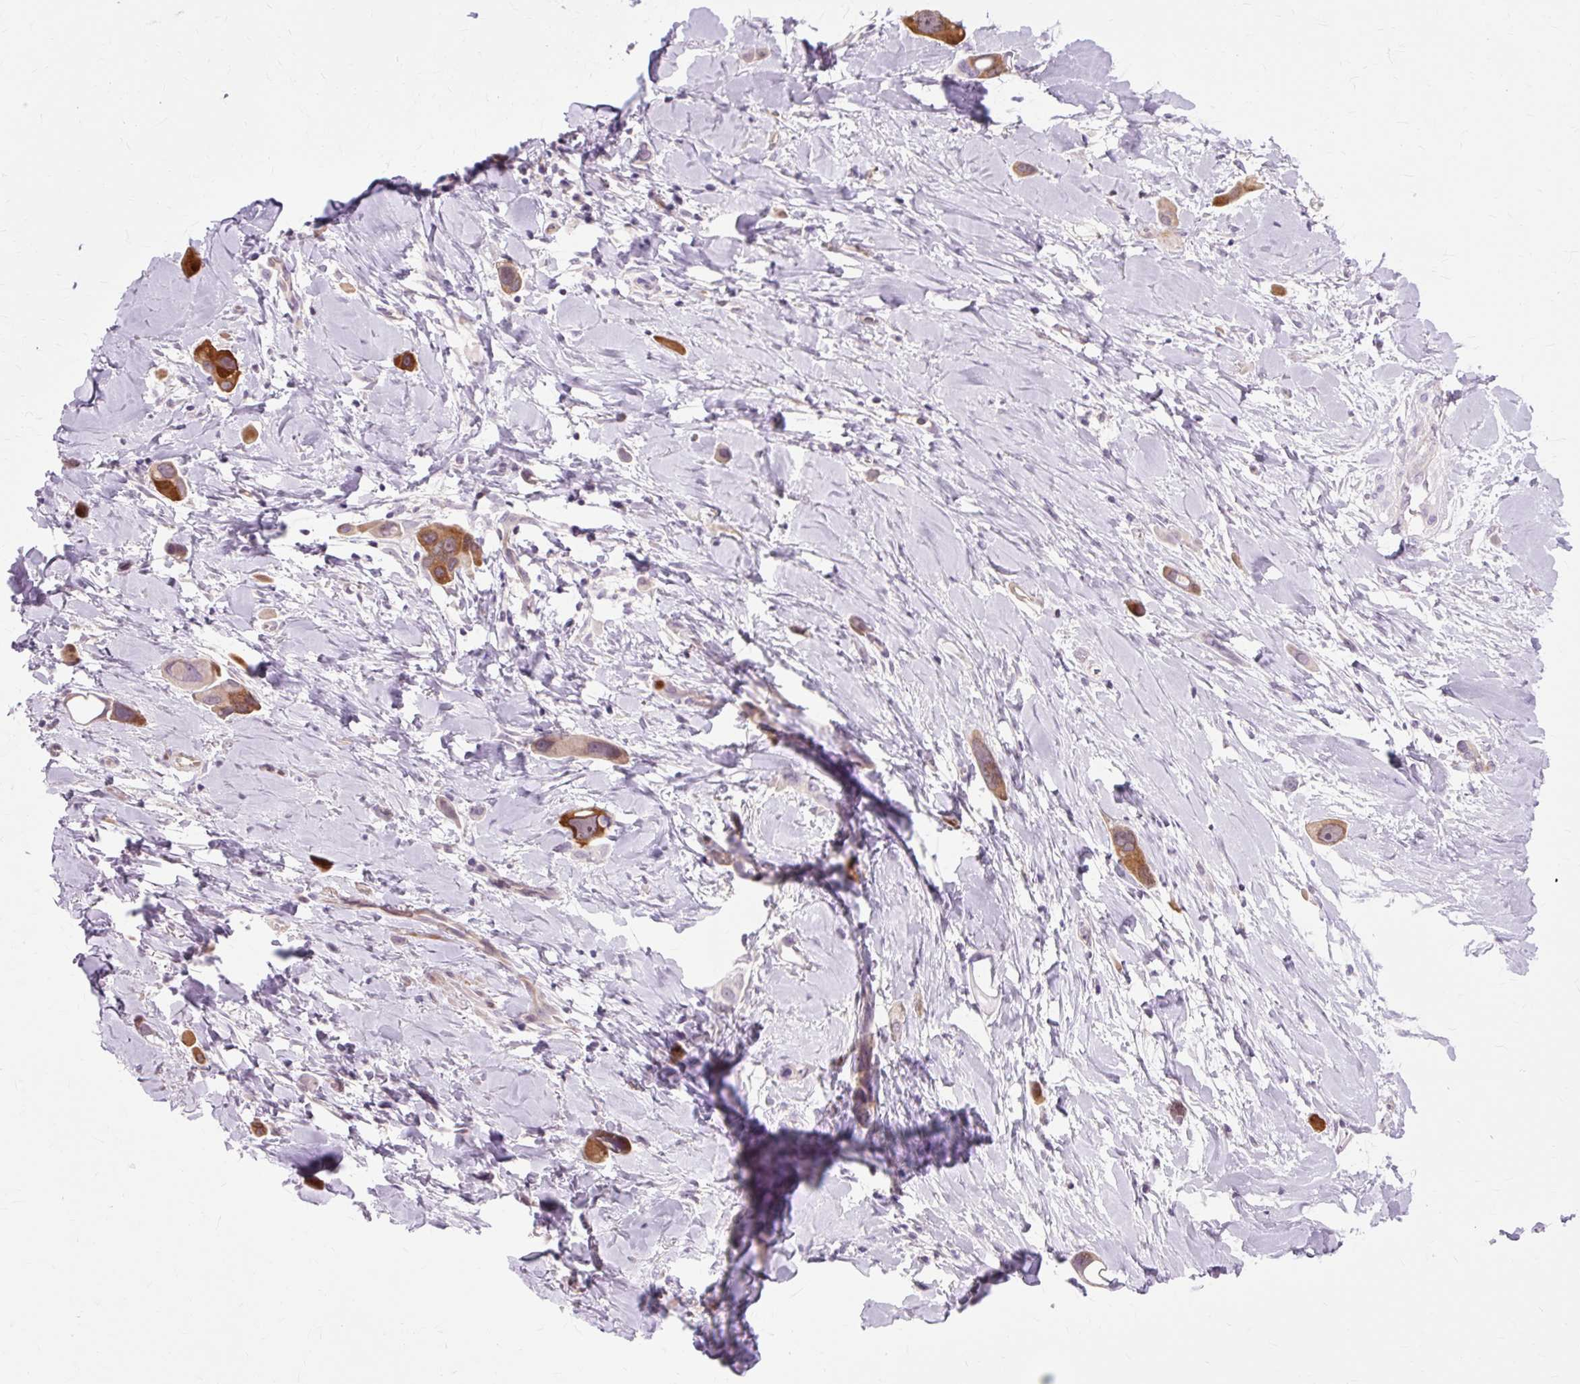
{"staining": {"intensity": "strong", "quantity": "<25%", "location": "cytoplasmic/membranous"}, "tissue": "lung cancer", "cell_type": "Tumor cells", "image_type": "cancer", "snomed": [{"axis": "morphology", "description": "Adenocarcinoma, NOS"}, {"axis": "topography", "description": "Lung"}], "caption": "This photomicrograph reveals immunohistochemistry (IHC) staining of adenocarcinoma (lung), with medium strong cytoplasmic/membranous positivity in approximately <25% of tumor cells.", "gene": "ZNF35", "patient": {"sex": "male", "age": 76}}